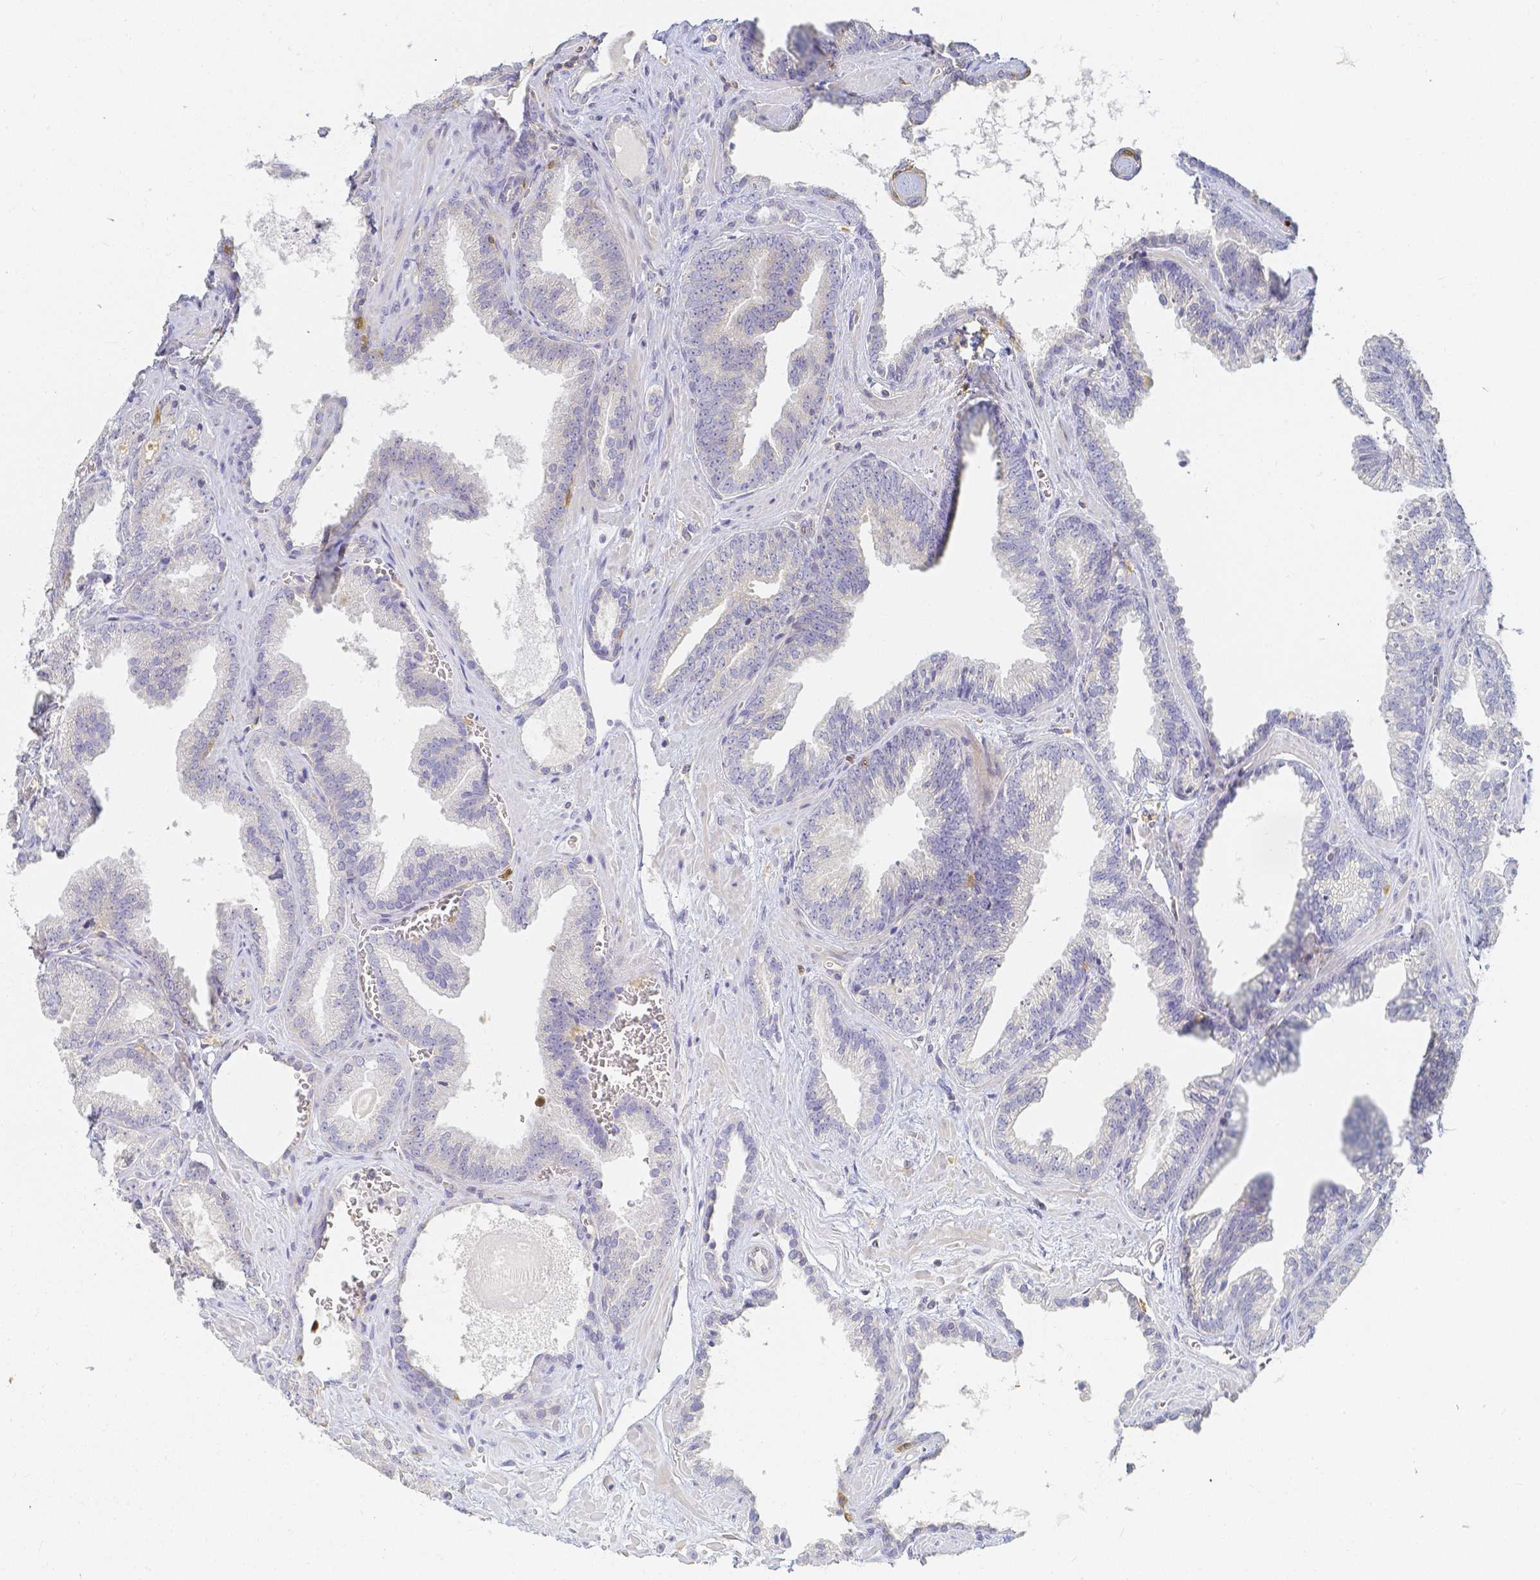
{"staining": {"intensity": "negative", "quantity": "none", "location": "none"}, "tissue": "prostate cancer", "cell_type": "Tumor cells", "image_type": "cancer", "snomed": [{"axis": "morphology", "description": "Adenocarcinoma, High grade"}, {"axis": "topography", "description": "Prostate"}], "caption": "The histopathology image exhibits no significant positivity in tumor cells of prostate cancer (high-grade adenocarcinoma). (Brightfield microscopy of DAB (3,3'-diaminobenzidine) IHC at high magnification).", "gene": "KCNH1", "patient": {"sex": "male", "age": 68}}